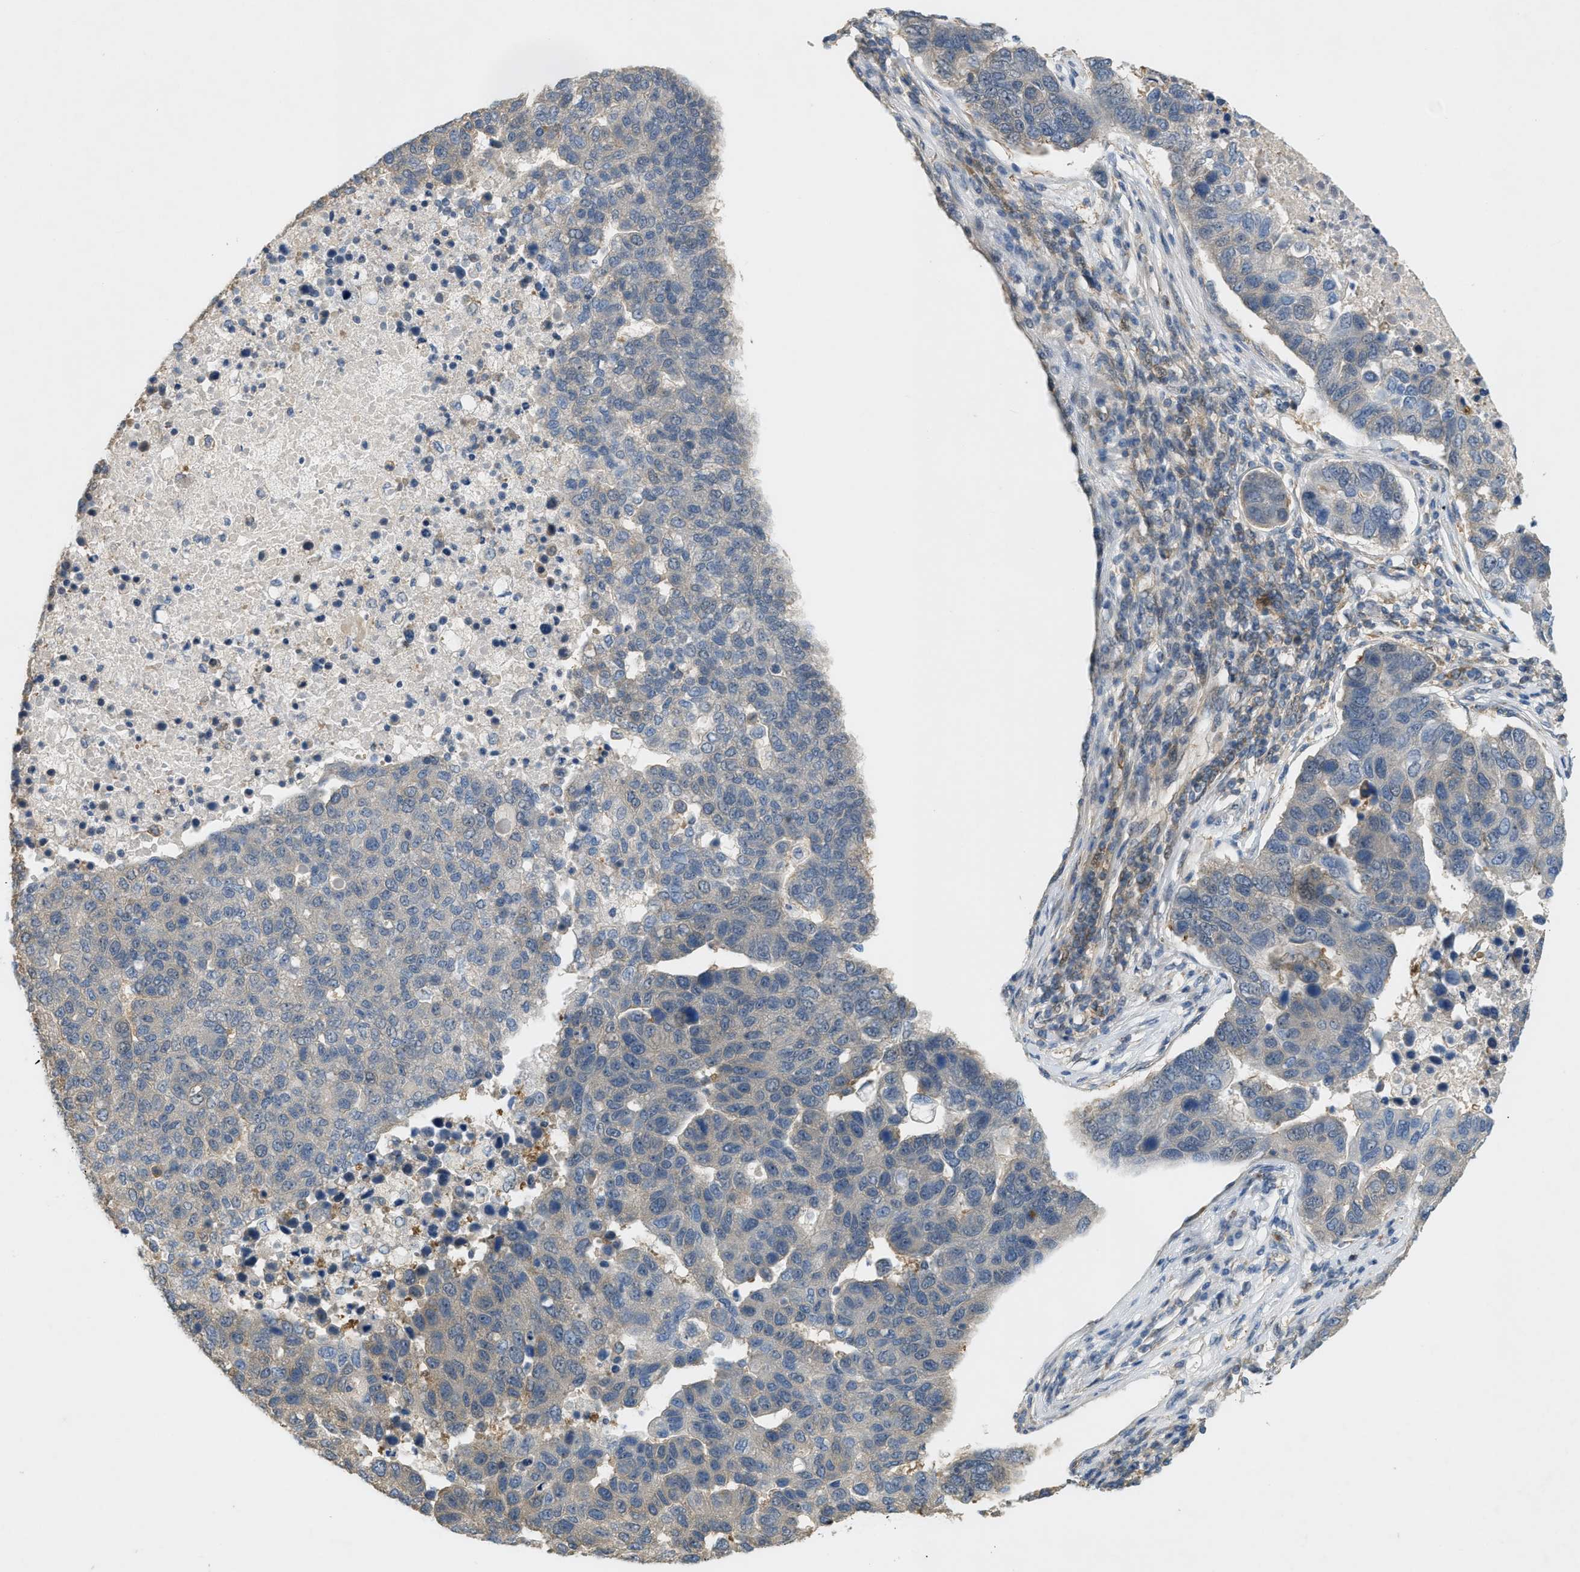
{"staining": {"intensity": "negative", "quantity": "none", "location": "none"}, "tissue": "pancreatic cancer", "cell_type": "Tumor cells", "image_type": "cancer", "snomed": [{"axis": "morphology", "description": "Adenocarcinoma, NOS"}, {"axis": "topography", "description": "Pancreas"}], "caption": "Protein analysis of pancreatic cancer (adenocarcinoma) displays no significant staining in tumor cells. (DAB immunohistochemistry (IHC) visualized using brightfield microscopy, high magnification).", "gene": "PDCL3", "patient": {"sex": "female", "age": 61}}